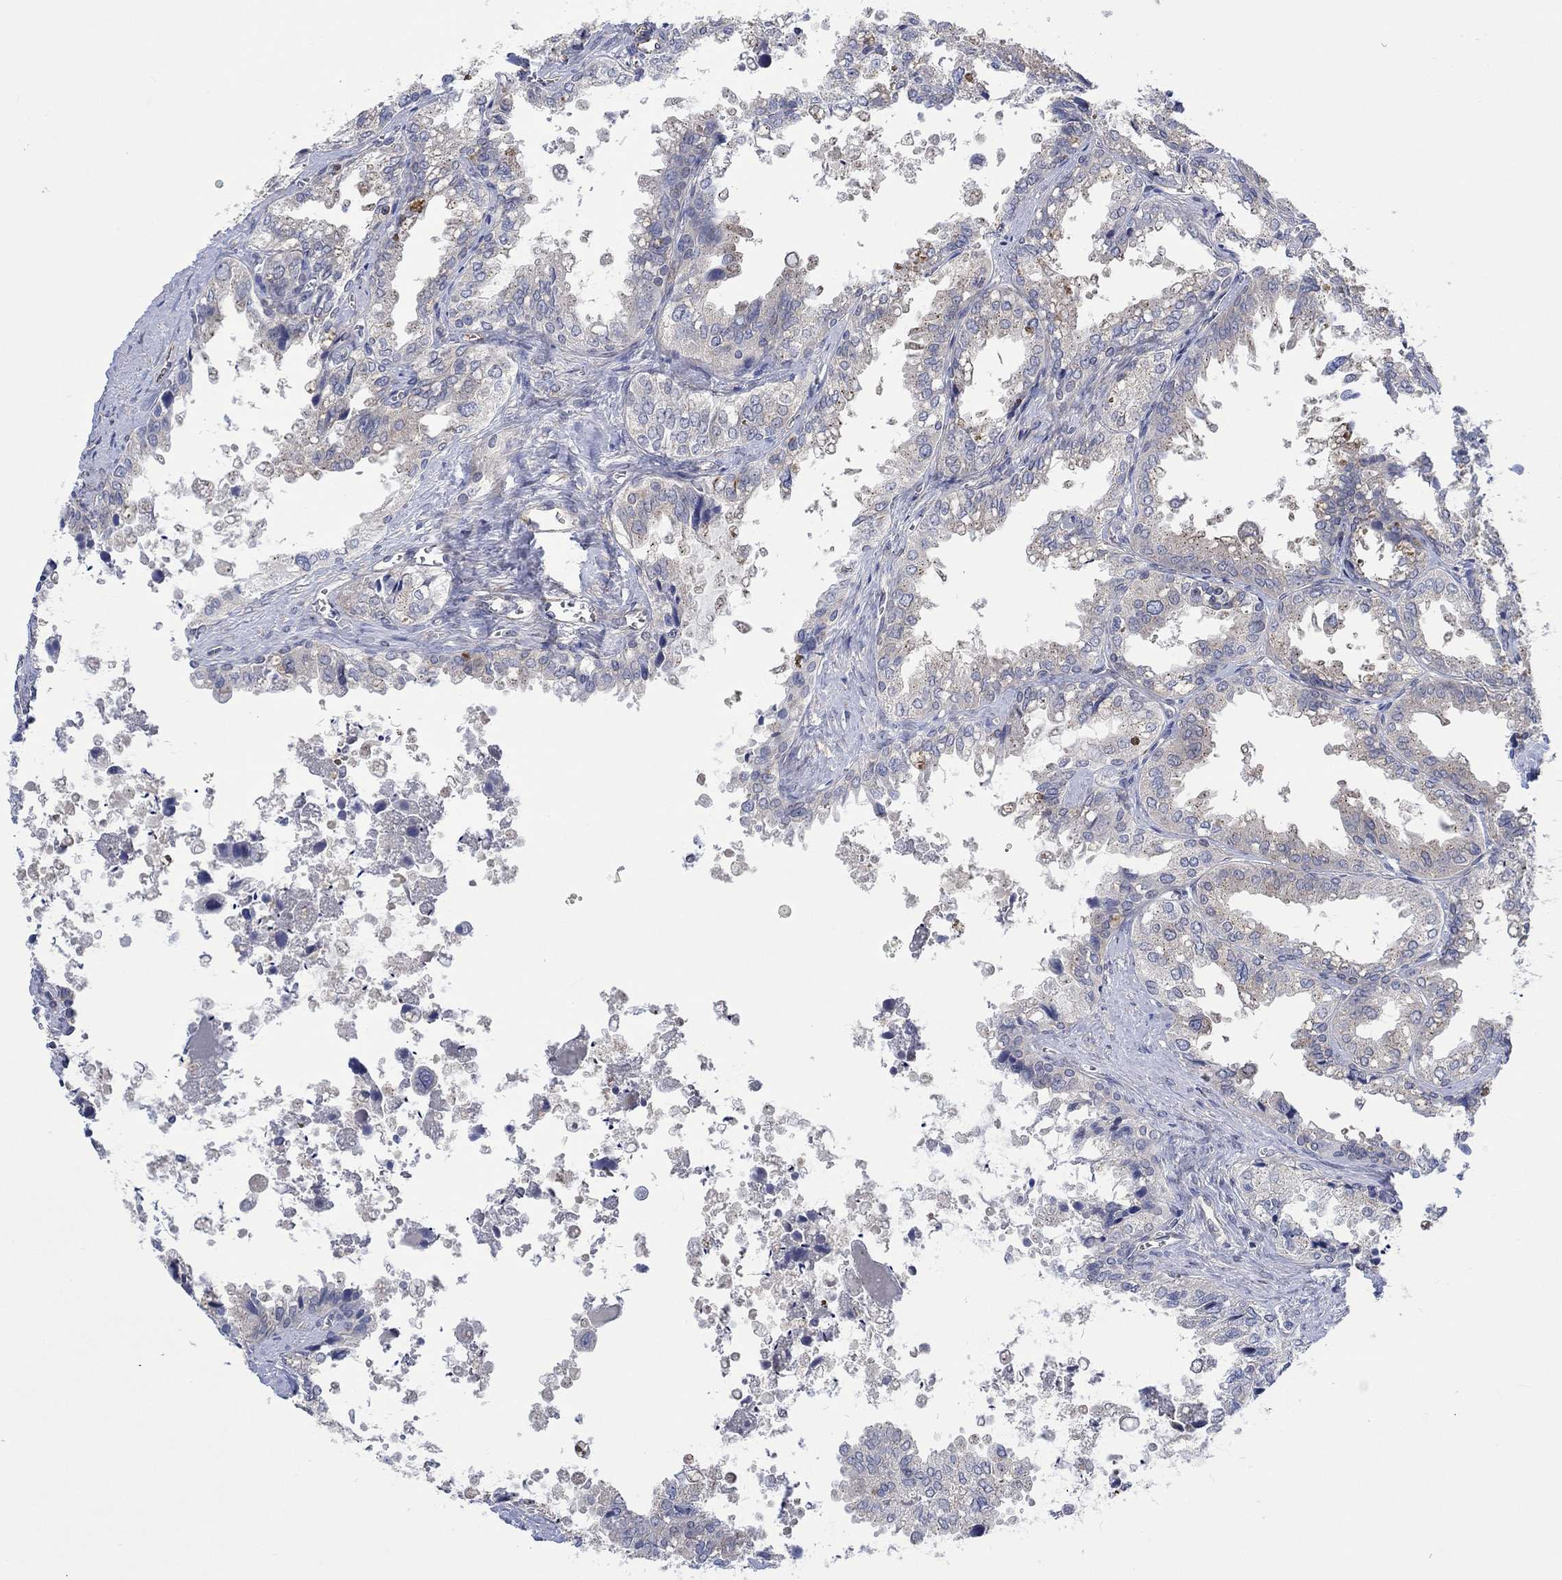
{"staining": {"intensity": "negative", "quantity": "none", "location": "none"}, "tissue": "seminal vesicle", "cell_type": "Glandular cells", "image_type": "normal", "snomed": [{"axis": "morphology", "description": "Normal tissue, NOS"}, {"axis": "topography", "description": "Seminal veicle"}], "caption": "An immunohistochemistry photomicrograph of benign seminal vesicle is shown. There is no staining in glandular cells of seminal vesicle.", "gene": "CAMK1D", "patient": {"sex": "male", "age": 67}}